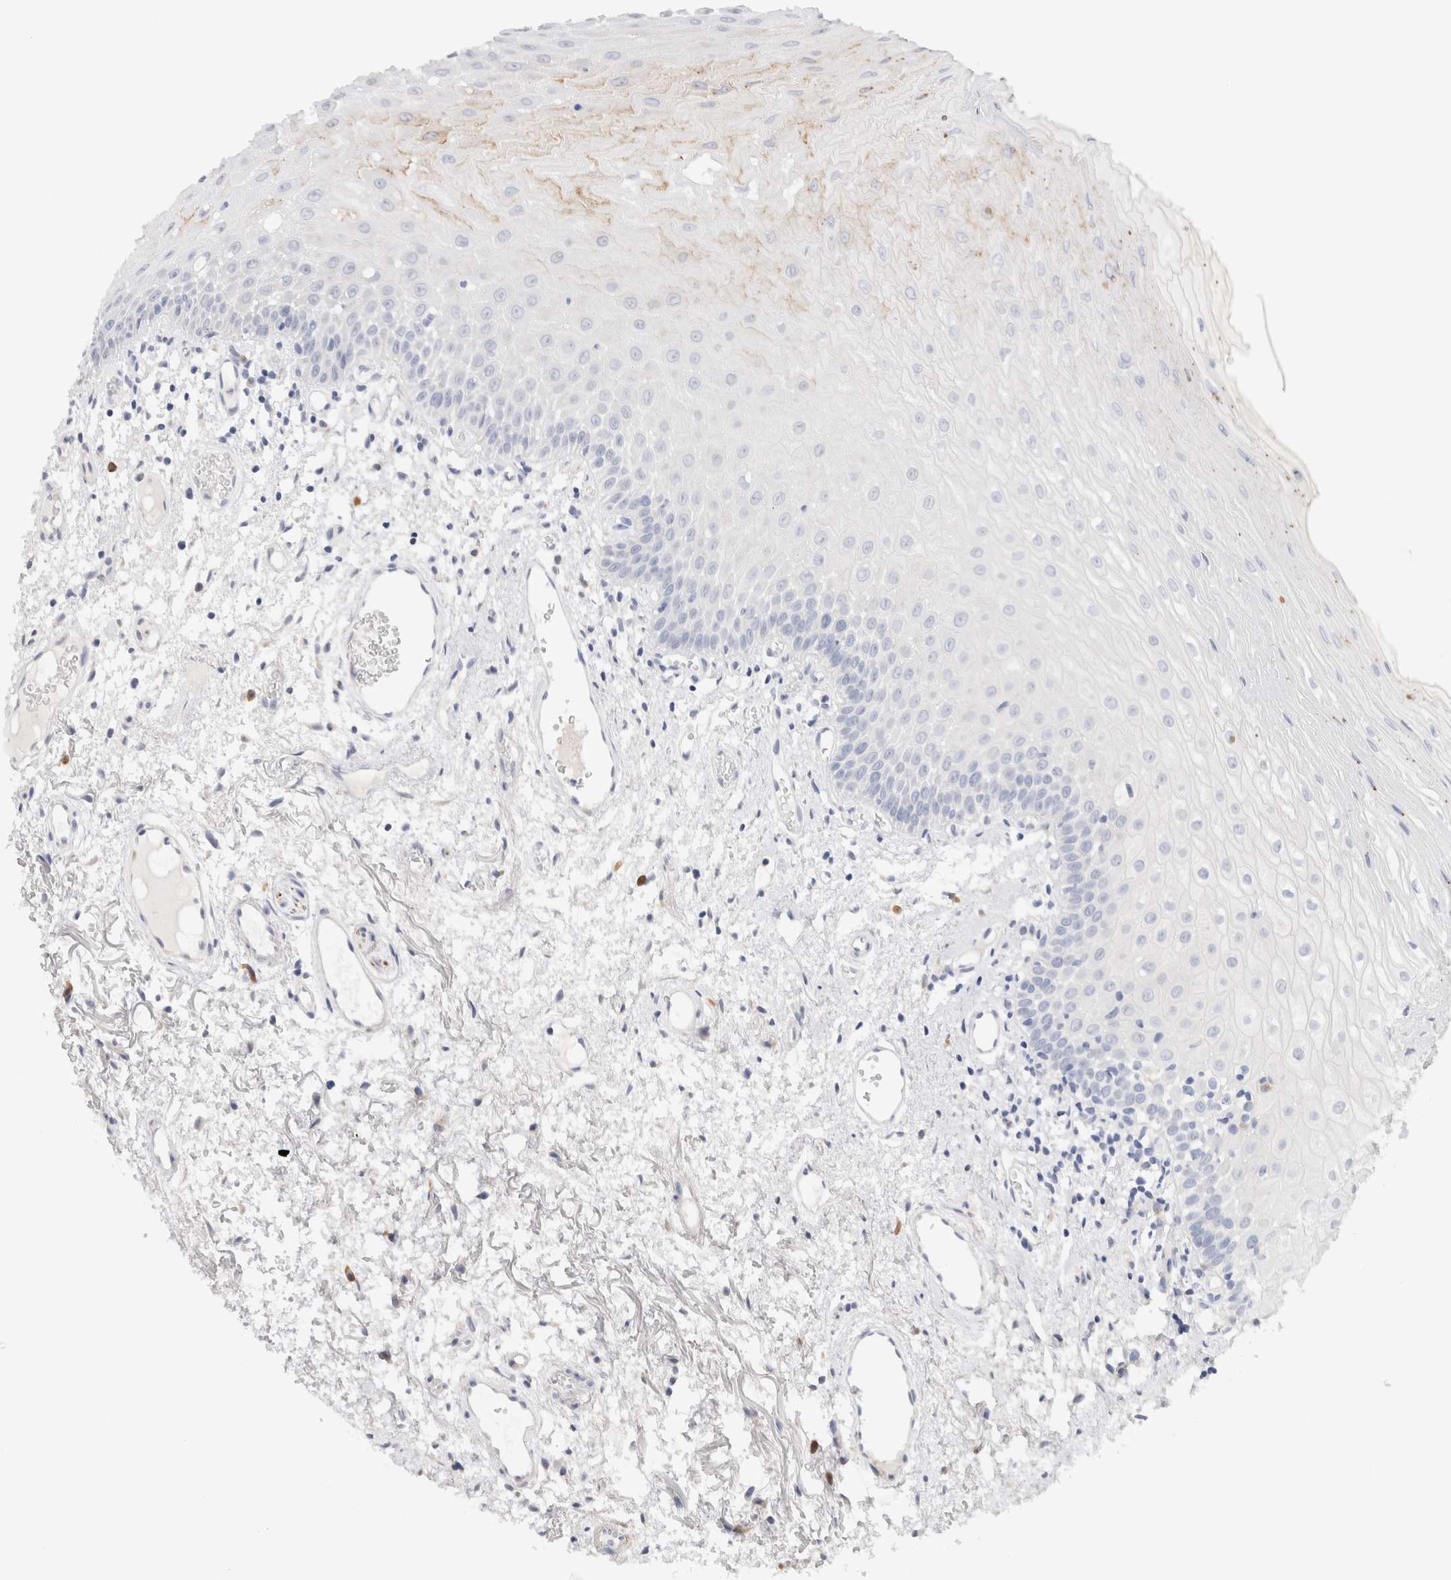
{"staining": {"intensity": "negative", "quantity": "none", "location": "none"}, "tissue": "oral mucosa", "cell_type": "Squamous epithelial cells", "image_type": "normal", "snomed": [{"axis": "morphology", "description": "Normal tissue, NOS"}, {"axis": "topography", "description": "Oral tissue"}], "caption": "IHC image of benign oral mucosa: human oral mucosa stained with DAB (3,3'-diaminobenzidine) reveals no significant protein positivity in squamous epithelial cells.", "gene": "GADD45G", "patient": {"sex": "male", "age": 52}}